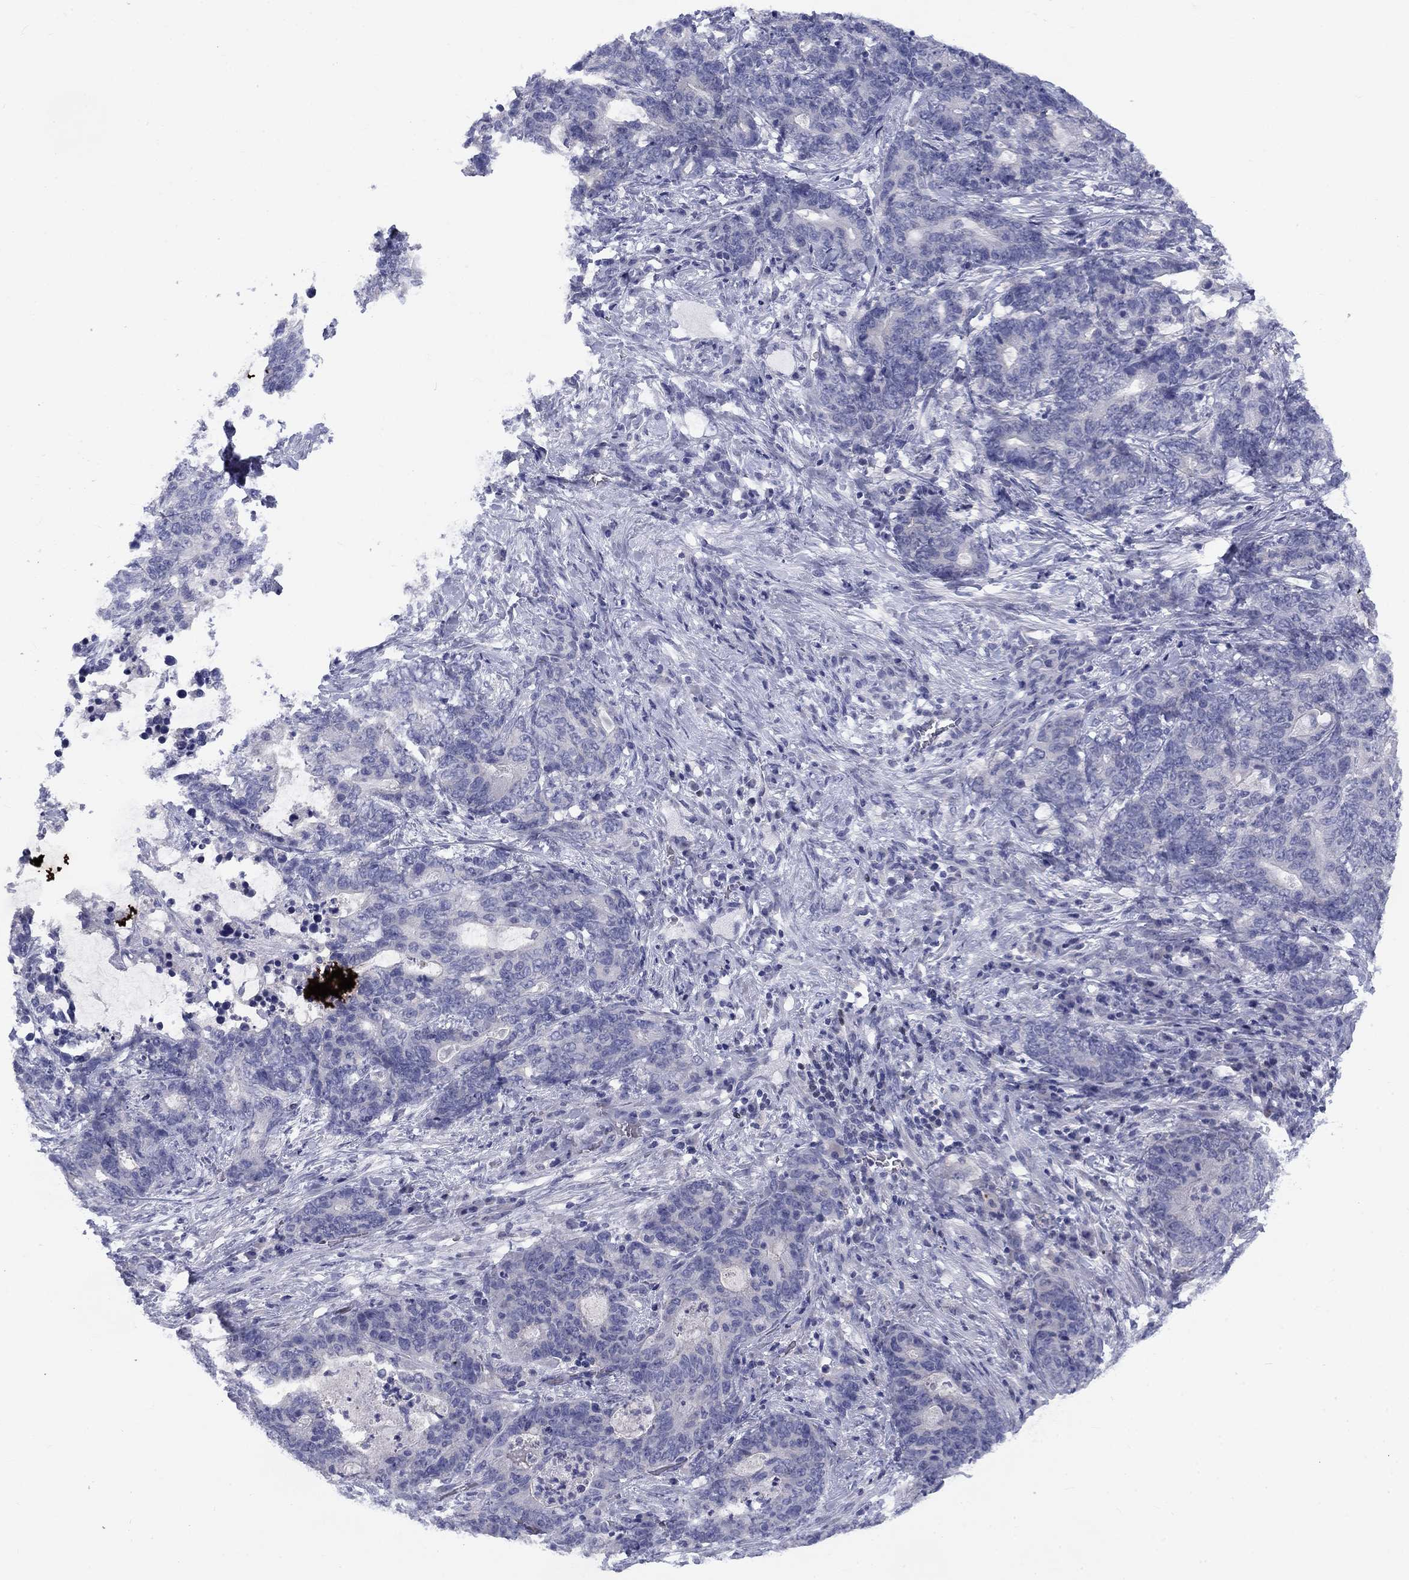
{"staining": {"intensity": "negative", "quantity": "none", "location": "none"}, "tissue": "stomach cancer", "cell_type": "Tumor cells", "image_type": "cancer", "snomed": [{"axis": "morphology", "description": "Normal tissue, NOS"}, {"axis": "morphology", "description": "Adenocarcinoma, NOS"}, {"axis": "topography", "description": "Stomach"}], "caption": "DAB immunohistochemical staining of human stomach adenocarcinoma demonstrates no significant staining in tumor cells.", "gene": "CACNA1A", "patient": {"sex": "female", "age": 64}}